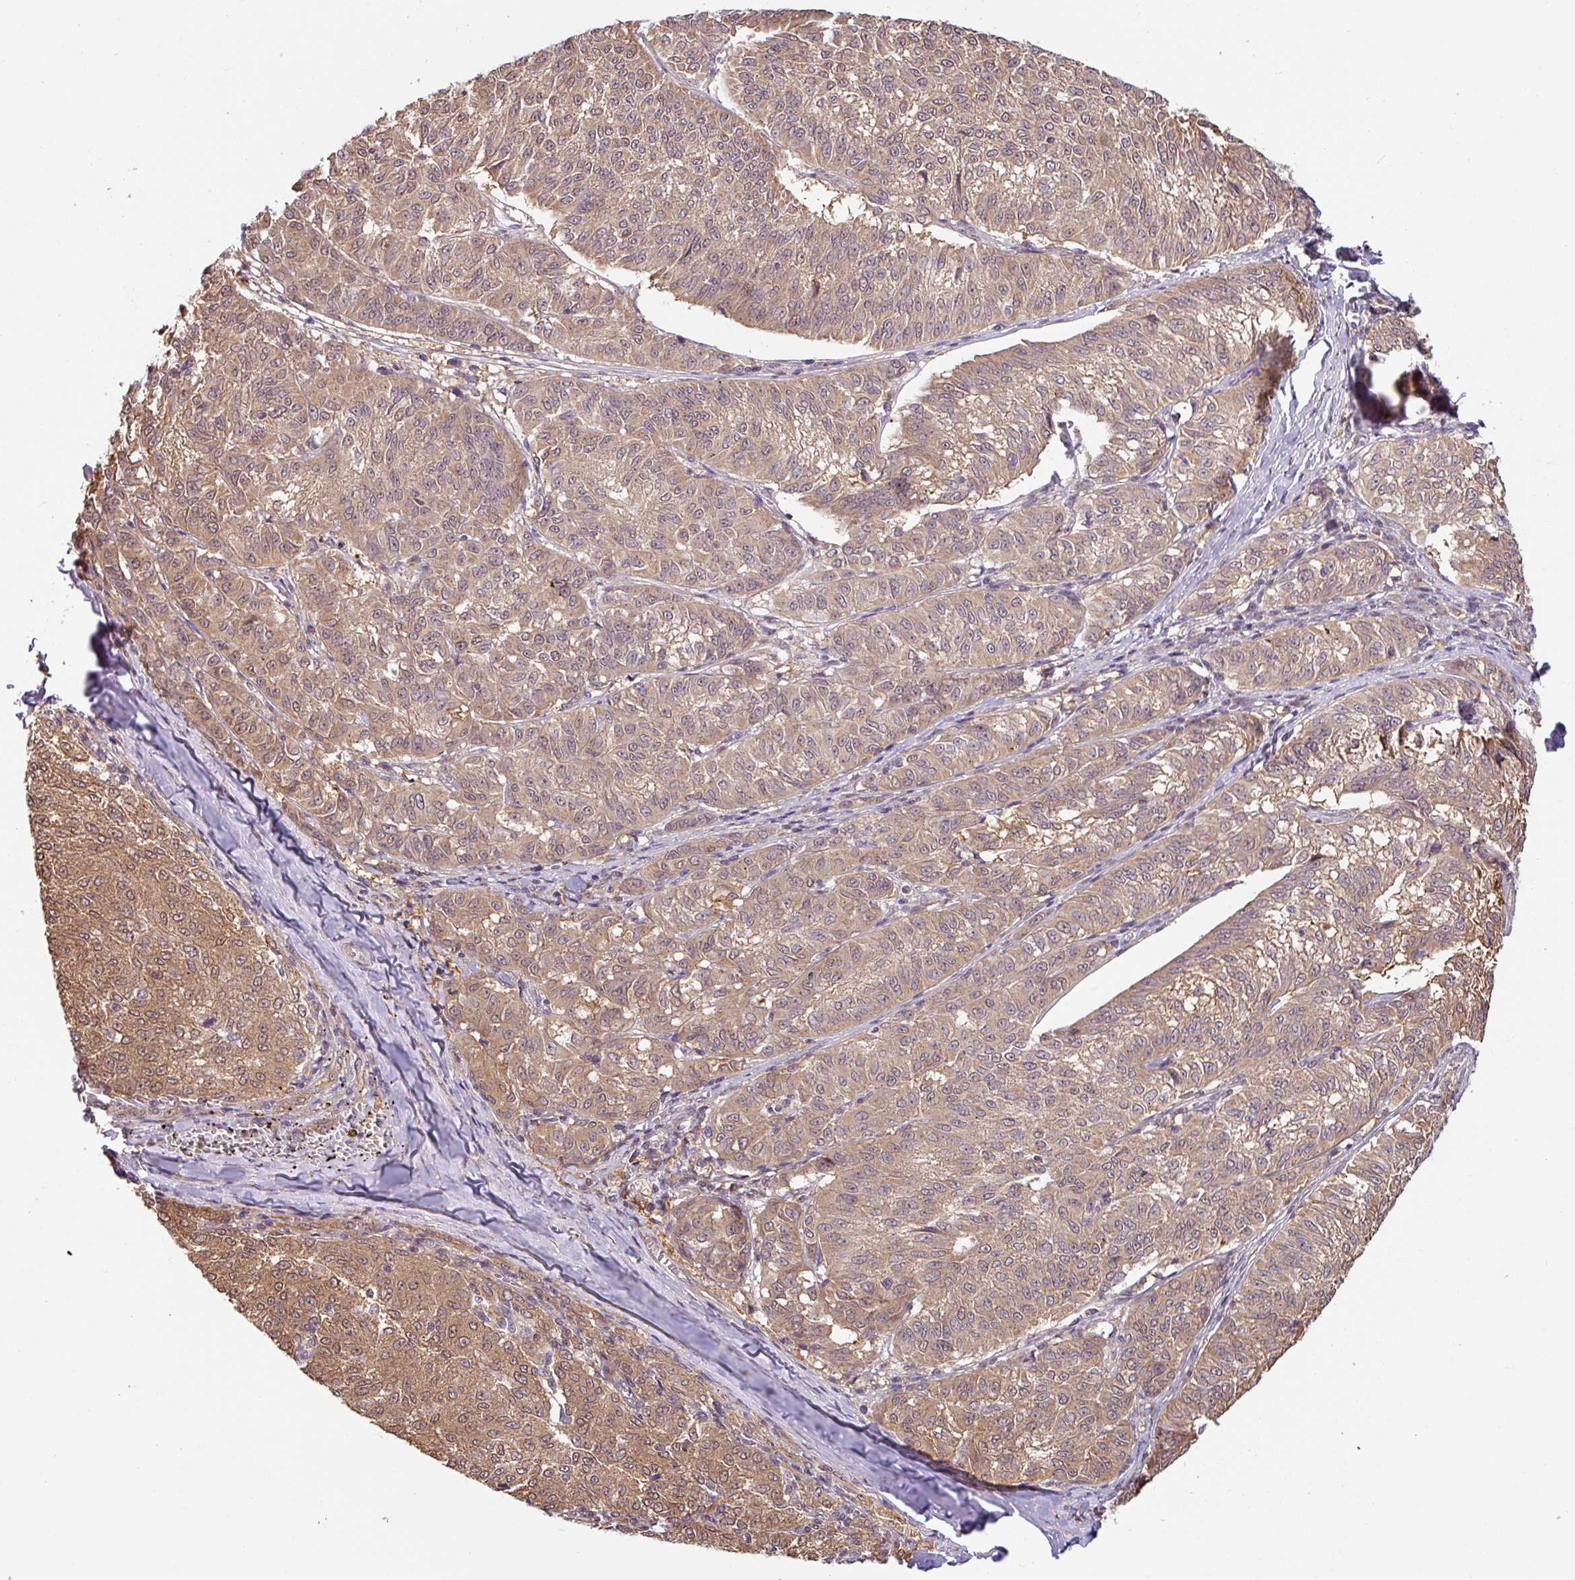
{"staining": {"intensity": "weak", "quantity": ">75%", "location": "cytoplasmic/membranous"}, "tissue": "melanoma", "cell_type": "Tumor cells", "image_type": "cancer", "snomed": [{"axis": "morphology", "description": "Malignant melanoma, NOS"}, {"axis": "topography", "description": "Skin"}], "caption": "Immunohistochemistry (IHC) micrograph of melanoma stained for a protein (brown), which shows low levels of weak cytoplasmic/membranous expression in approximately >75% of tumor cells.", "gene": "SHB", "patient": {"sex": "female", "age": 72}}